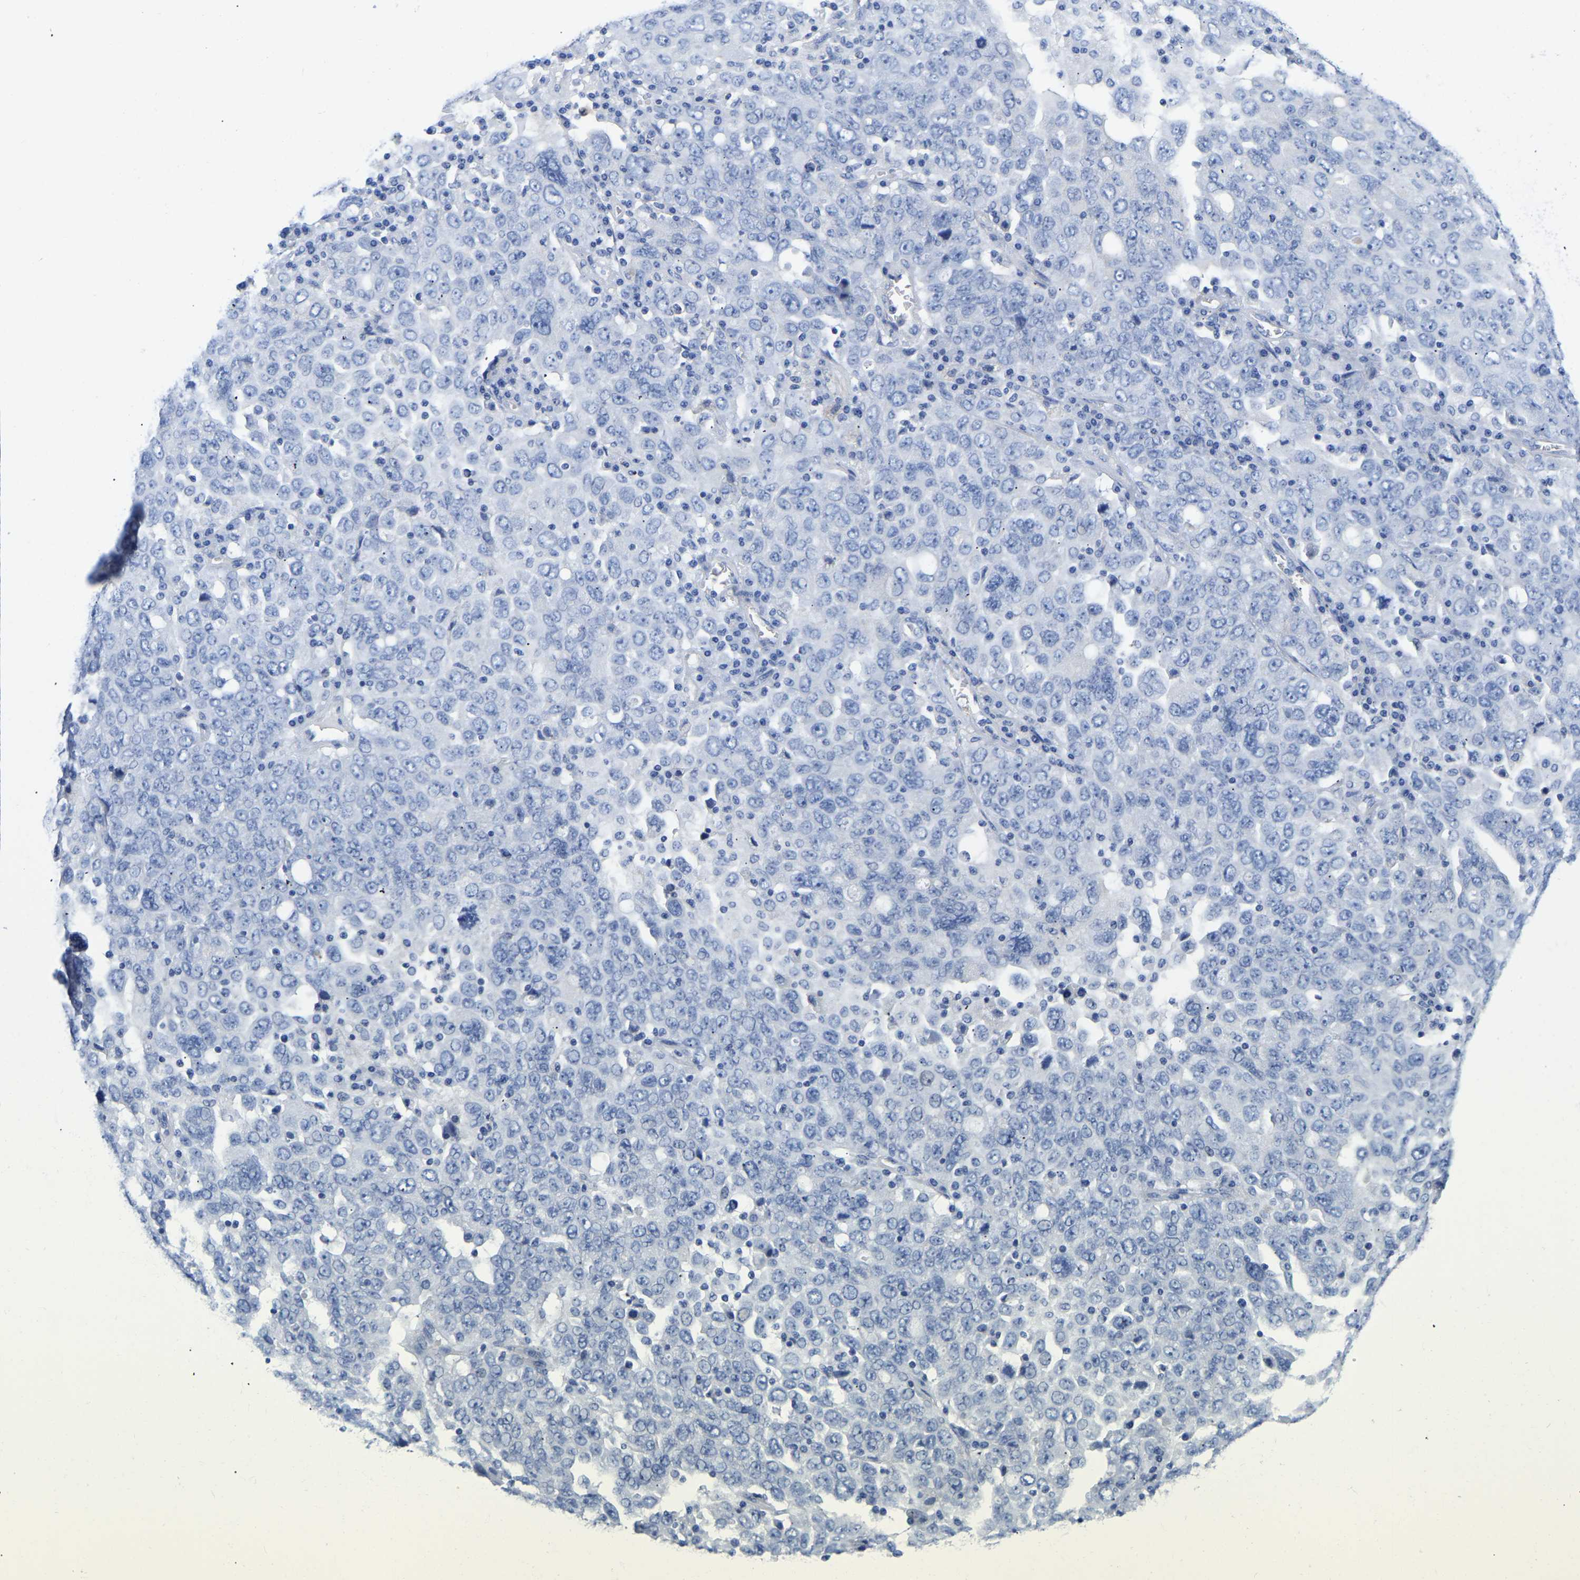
{"staining": {"intensity": "negative", "quantity": "none", "location": "none"}, "tissue": "ovarian cancer", "cell_type": "Tumor cells", "image_type": "cancer", "snomed": [{"axis": "morphology", "description": "Carcinoma, endometroid"}, {"axis": "topography", "description": "Ovary"}], "caption": "A high-resolution histopathology image shows immunohistochemistry (IHC) staining of endometroid carcinoma (ovarian), which reveals no significant staining in tumor cells.", "gene": "UPK3A", "patient": {"sex": "female", "age": 62}}